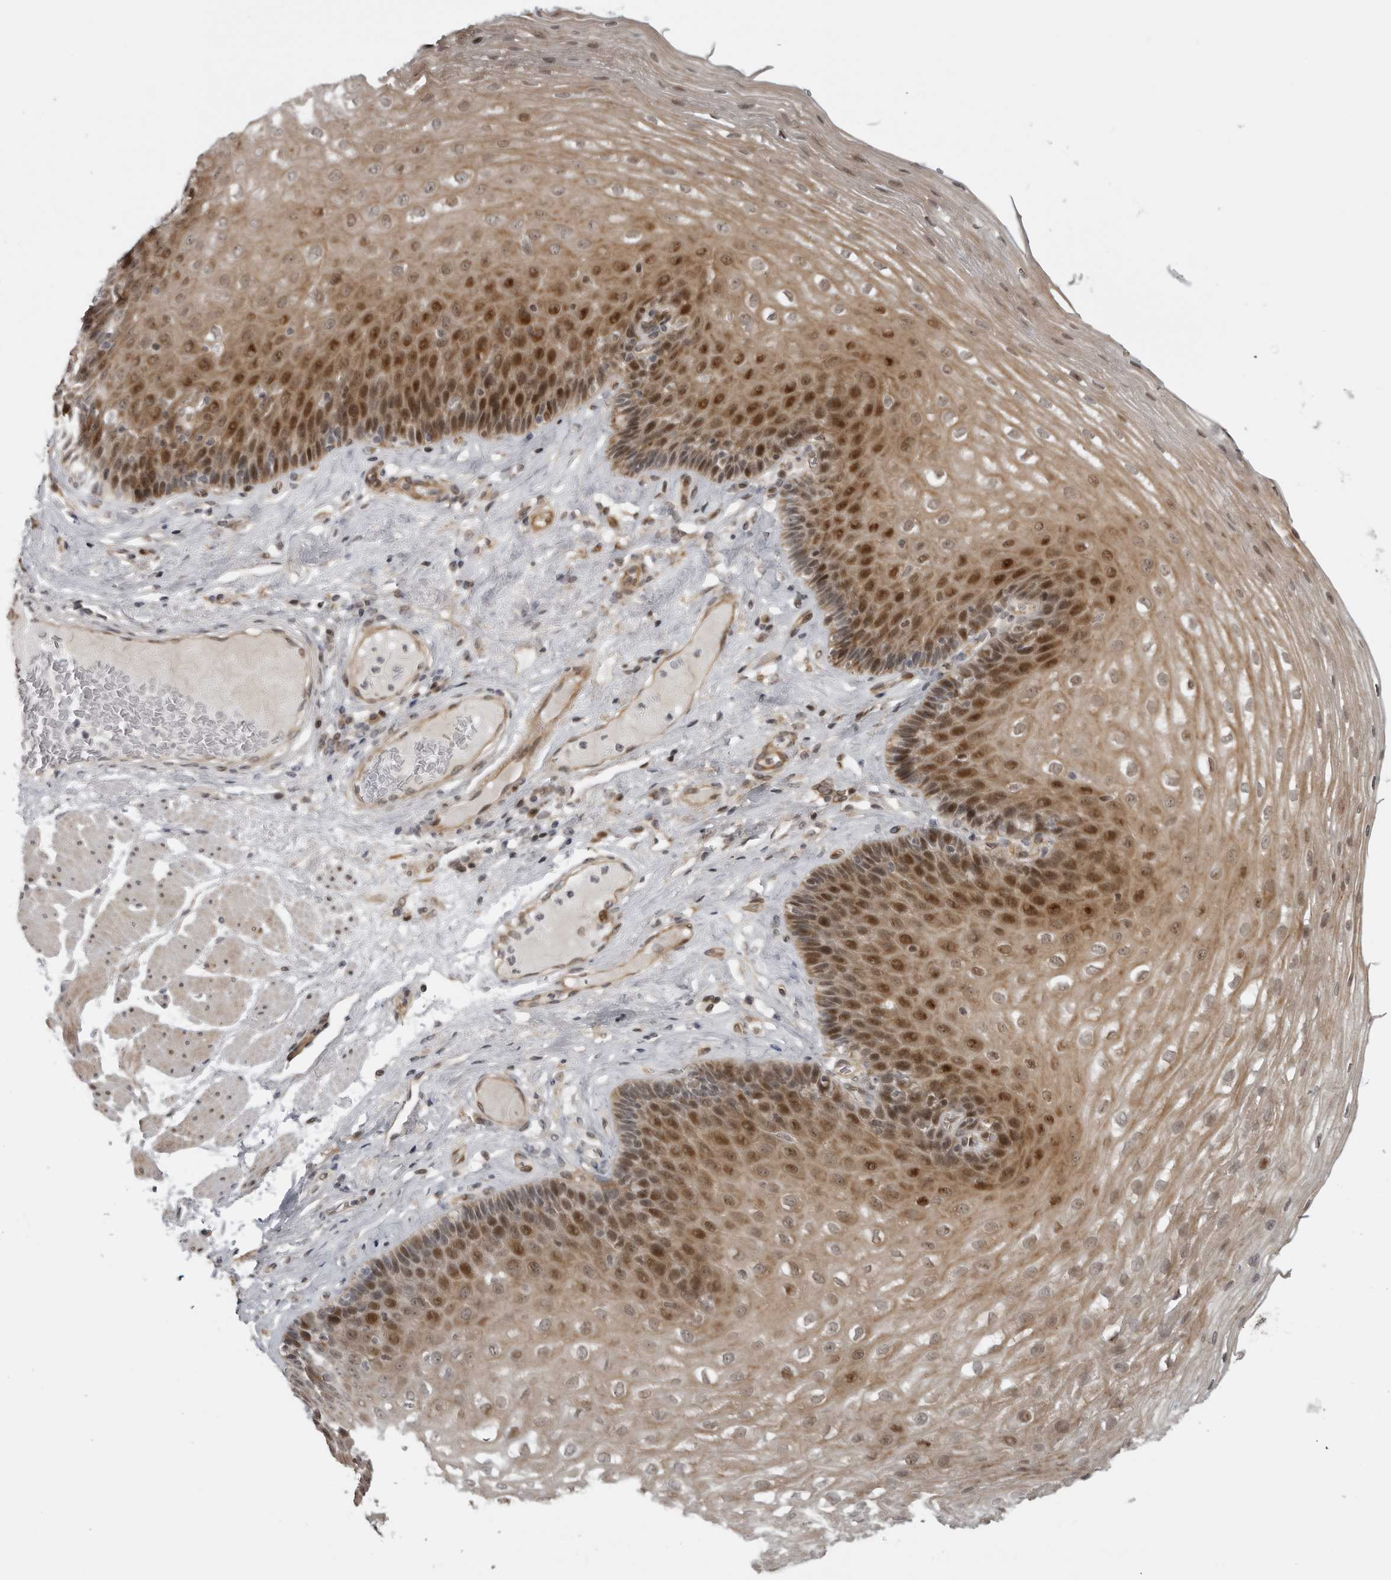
{"staining": {"intensity": "moderate", "quantity": "25%-75%", "location": "cytoplasmic/membranous,nuclear"}, "tissue": "esophagus", "cell_type": "Squamous epithelial cells", "image_type": "normal", "snomed": [{"axis": "morphology", "description": "Normal tissue, NOS"}, {"axis": "topography", "description": "Esophagus"}], "caption": "Unremarkable esophagus reveals moderate cytoplasmic/membranous,nuclear positivity in approximately 25%-75% of squamous epithelial cells, visualized by immunohistochemistry.", "gene": "PRRX2", "patient": {"sex": "female", "age": 66}}